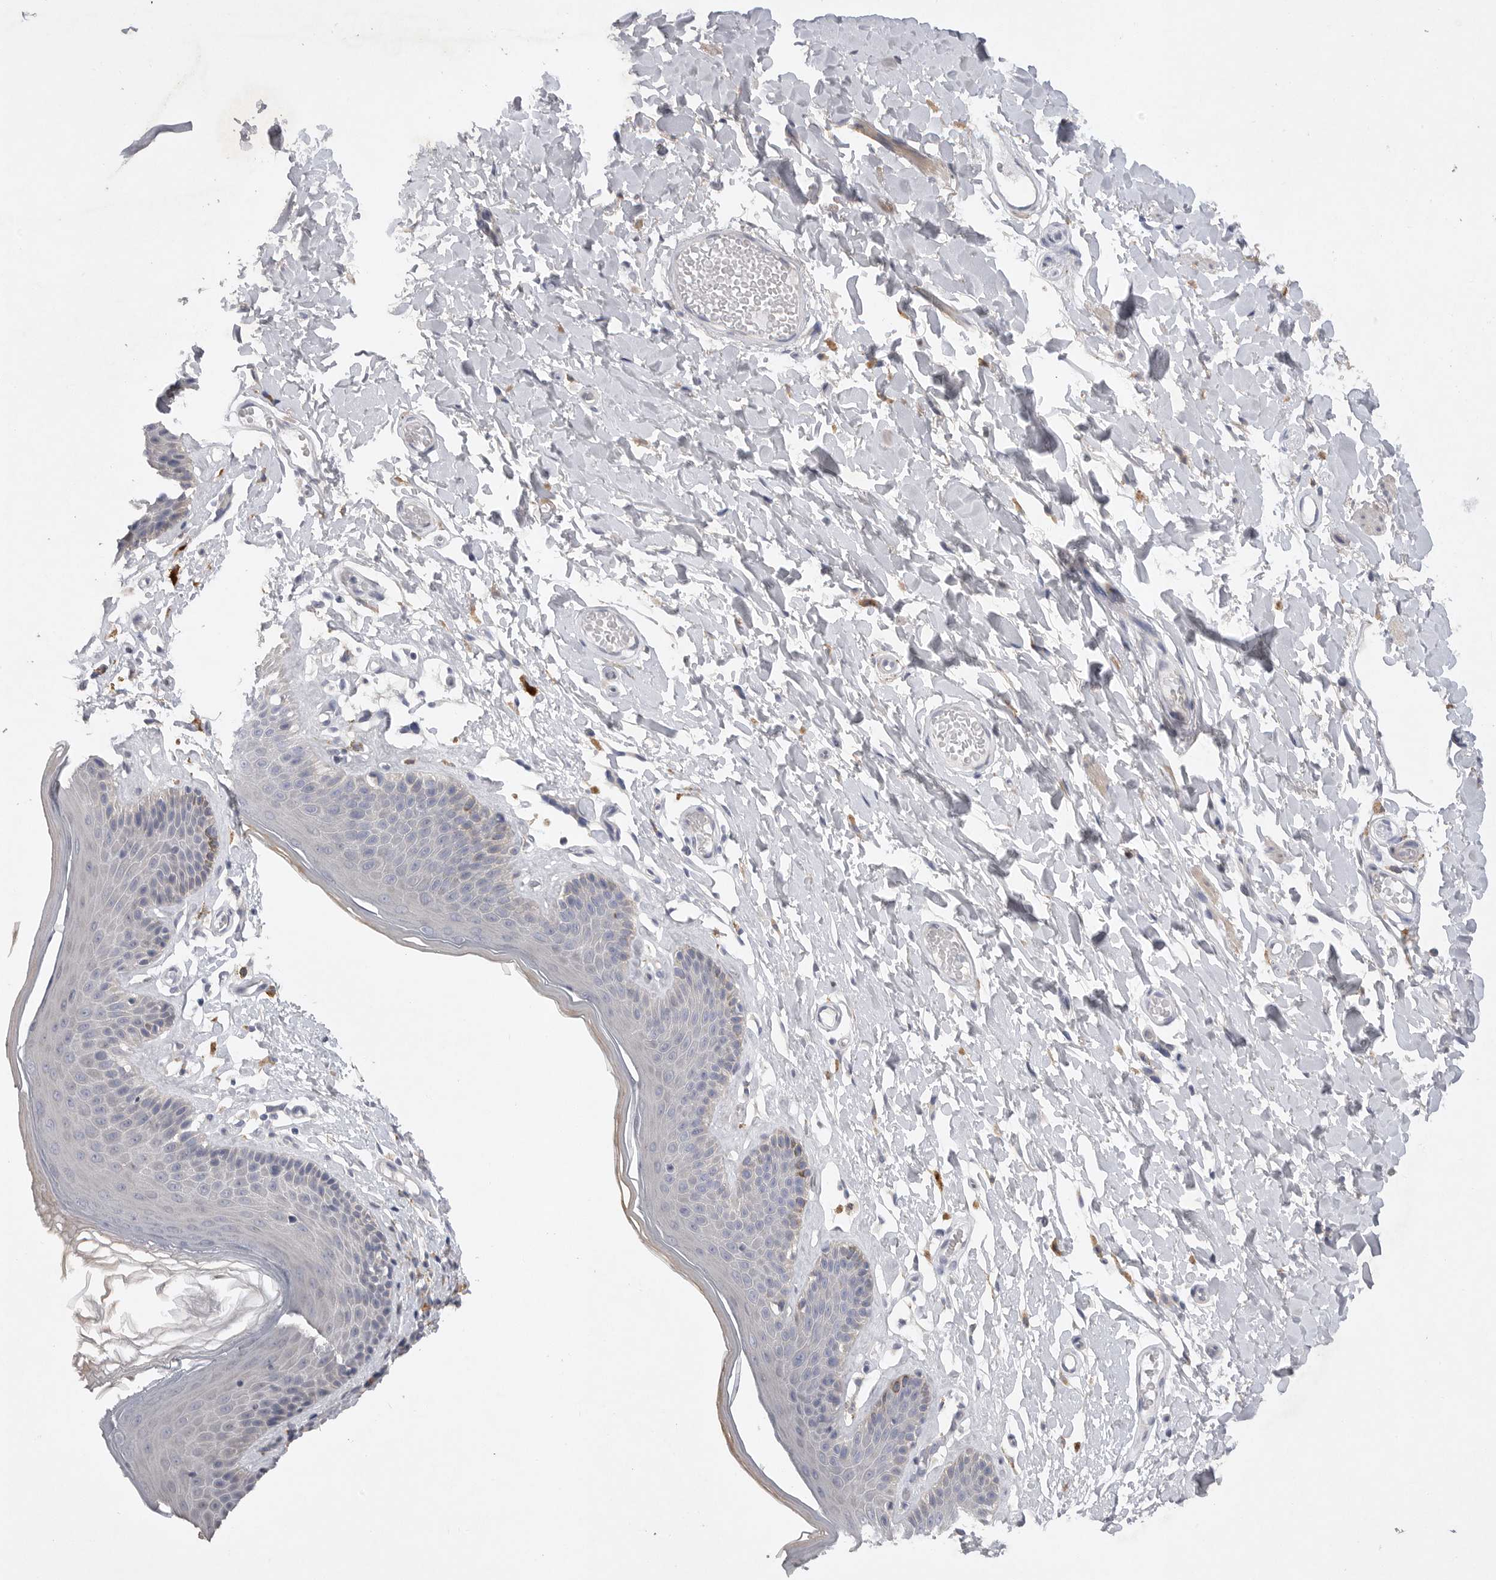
{"staining": {"intensity": "negative", "quantity": "none", "location": "none"}, "tissue": "skin", "cell_type": "Epidermal cells", "image_type": "normal", "snomed": [{"axis": "morphology", "description": "Normal tissue, NOS"}, {"axis": "topography", "description": "Vulva"}], "caption": "Epidermal cells show no significant protein expression in benign skin. (Immunohistochemistry (ihc), brightfield microscopy, high magnification).", "gene": "EDEM3", "patient": {"sex": "female", "age": 73}}